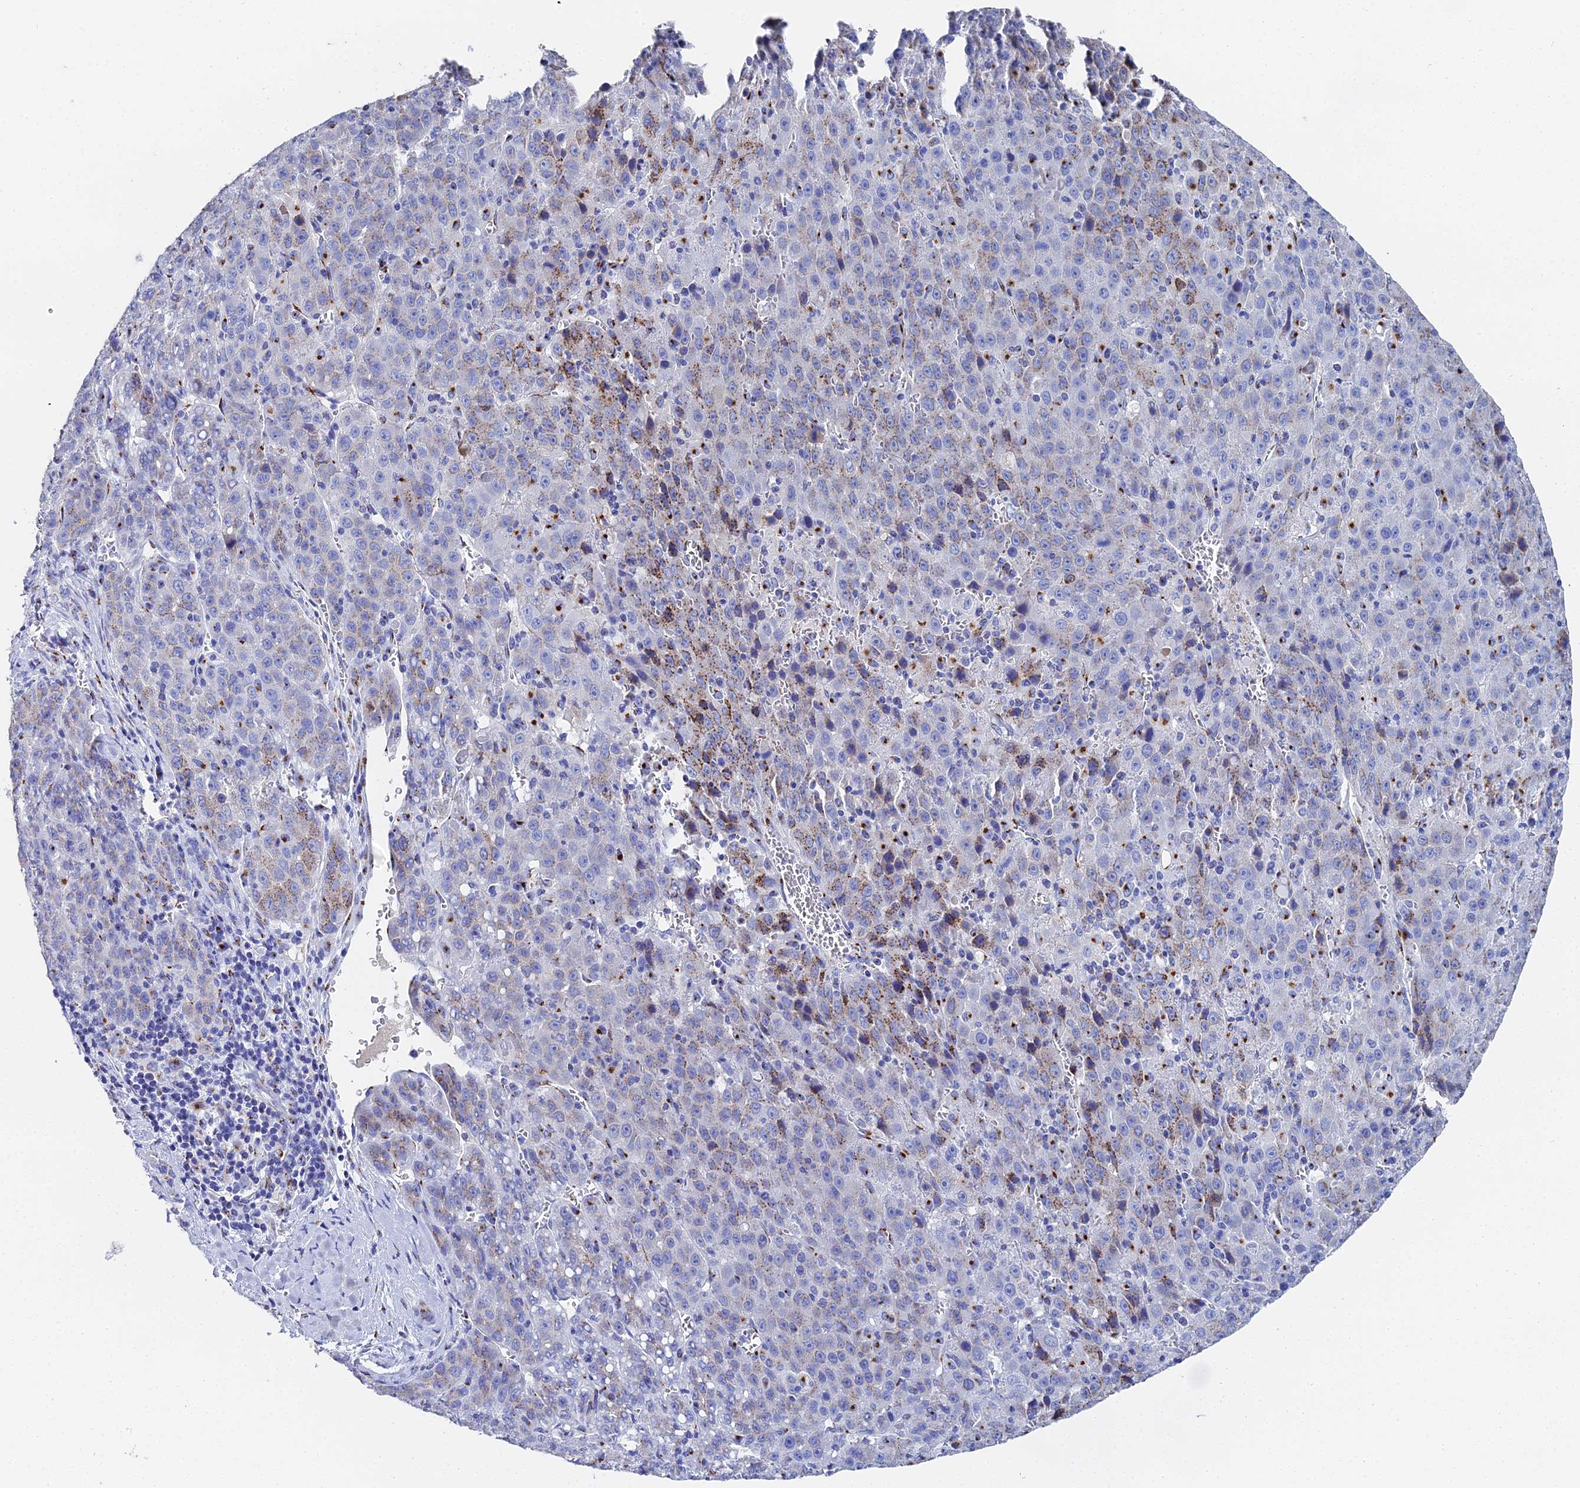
{"staining": {"intensity": "moderate", "quantity": "<25%", "location": "cytoplasmic/membranous"}, "tissue": "liver cancer", "cell_type": "Tumor cells", "image_type": "cancer", "snomed": [{"axis": "morphology", "description": "Carcinoma, Hepatocellular, NOS"}, {"axis": "topography", "description": "Liver"}], "caption": "There is low levels of moderate cytoplasmic/membranous staining in tumor cells of liver cancer, as demonstrated by immunohistochemical staining (brown color).", "gene": "ENSG00000268674", "patient": {"sex": "female", "age": 53}}